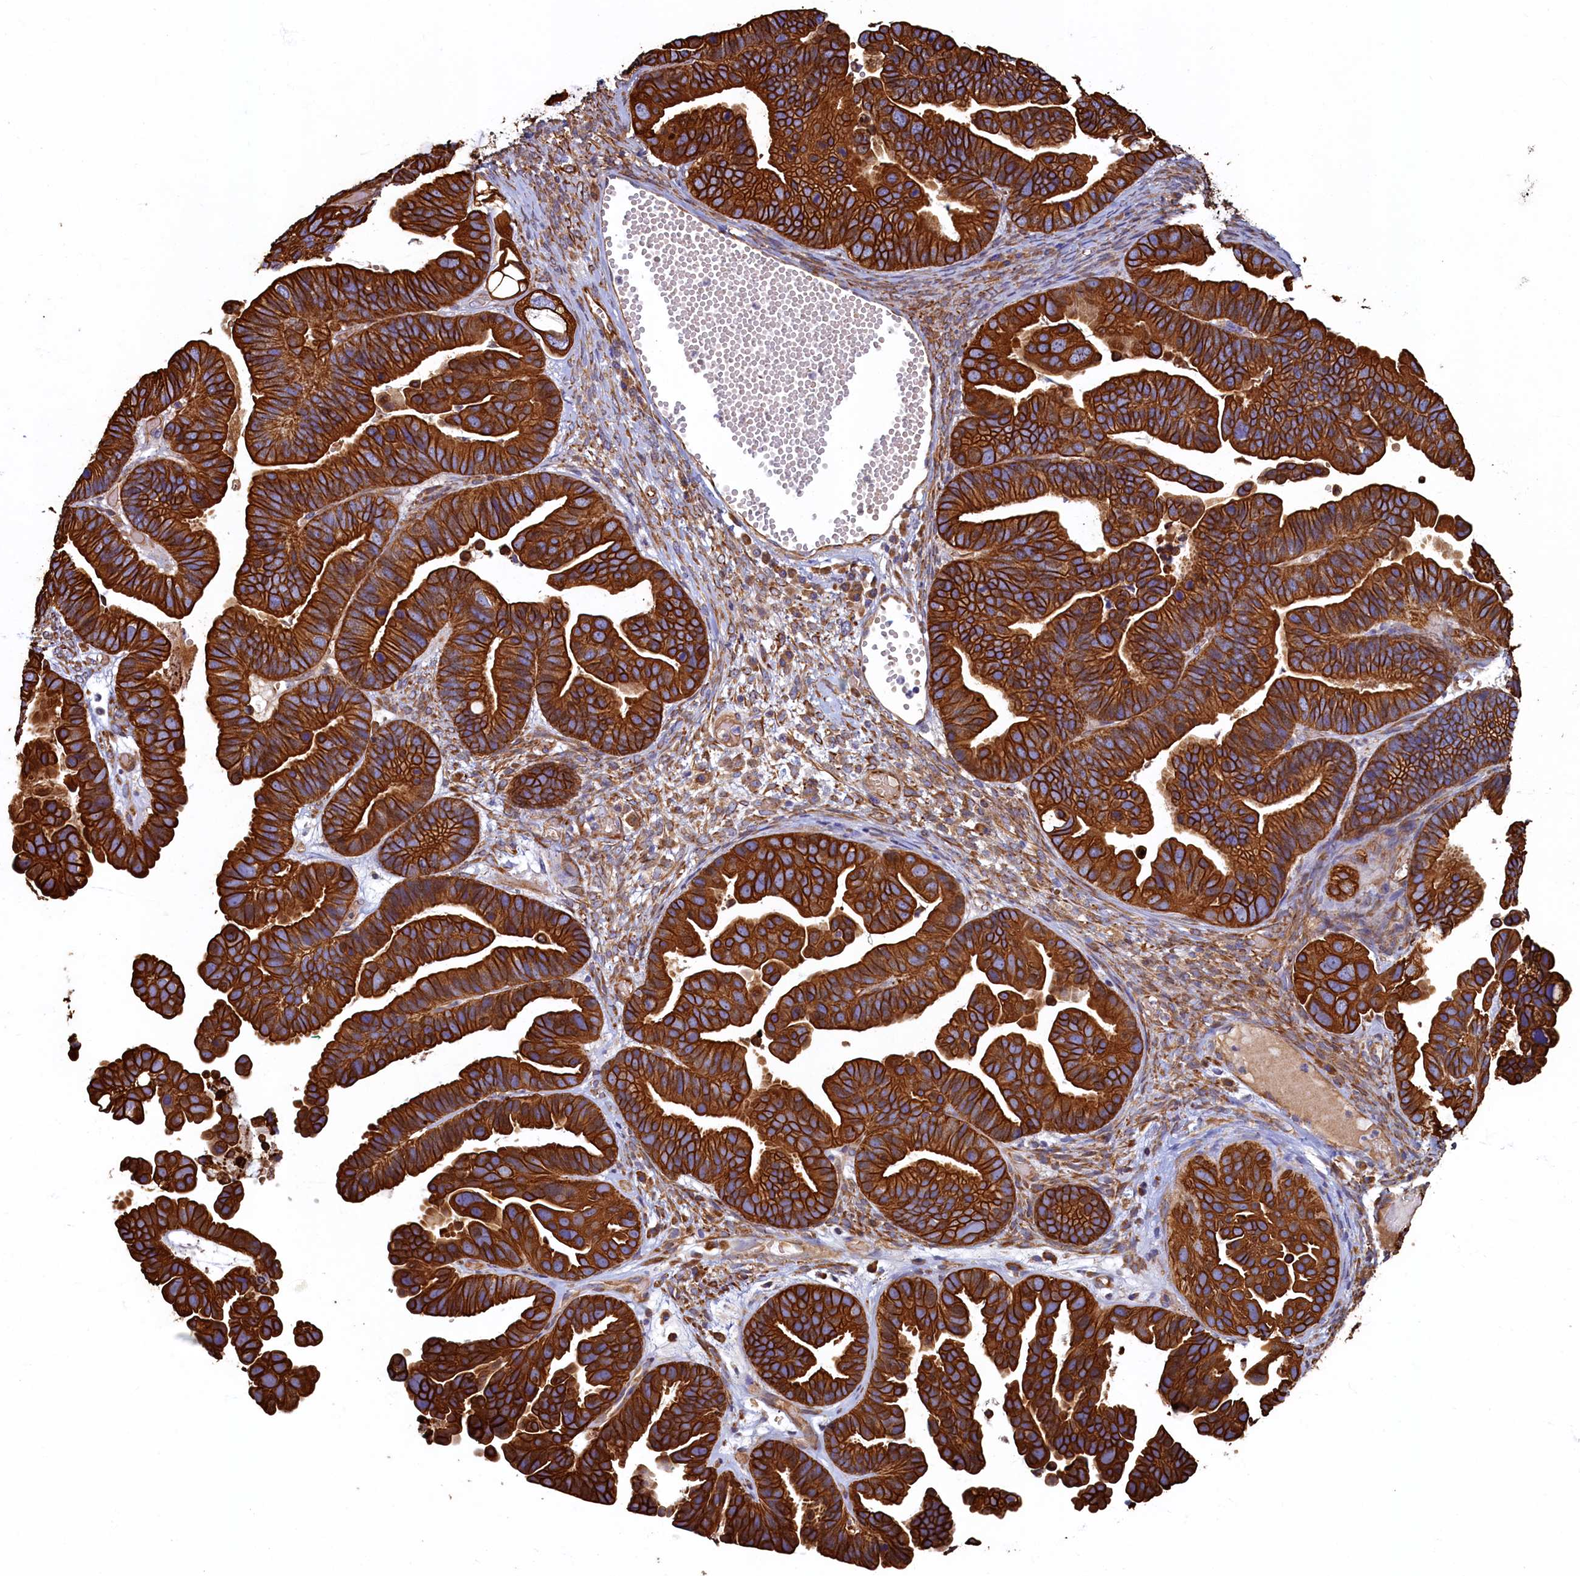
{"staining": {"intensity": "strong", "quantity": ">75%", "location": "cytoplasmic/membranous"}, "tissue": "ovarian cancer", "cell_type": "Tumor cells", "image_type": "cancer", "snomed": [{"axis": "morphology", "description": "Cystadenocarcinoma, serous, NOS"}, {"axis": "topography", "description": "Ovary"}], "caption": "Tumor cells display strong cytoplasmic/membranous staining in approximately >75% of cells in serous cystadenocarcinoma (ovarian). Nuclei are stained in blue.", "gene": "LRRC57", "patient": {"sex": "female", "age": 56}}